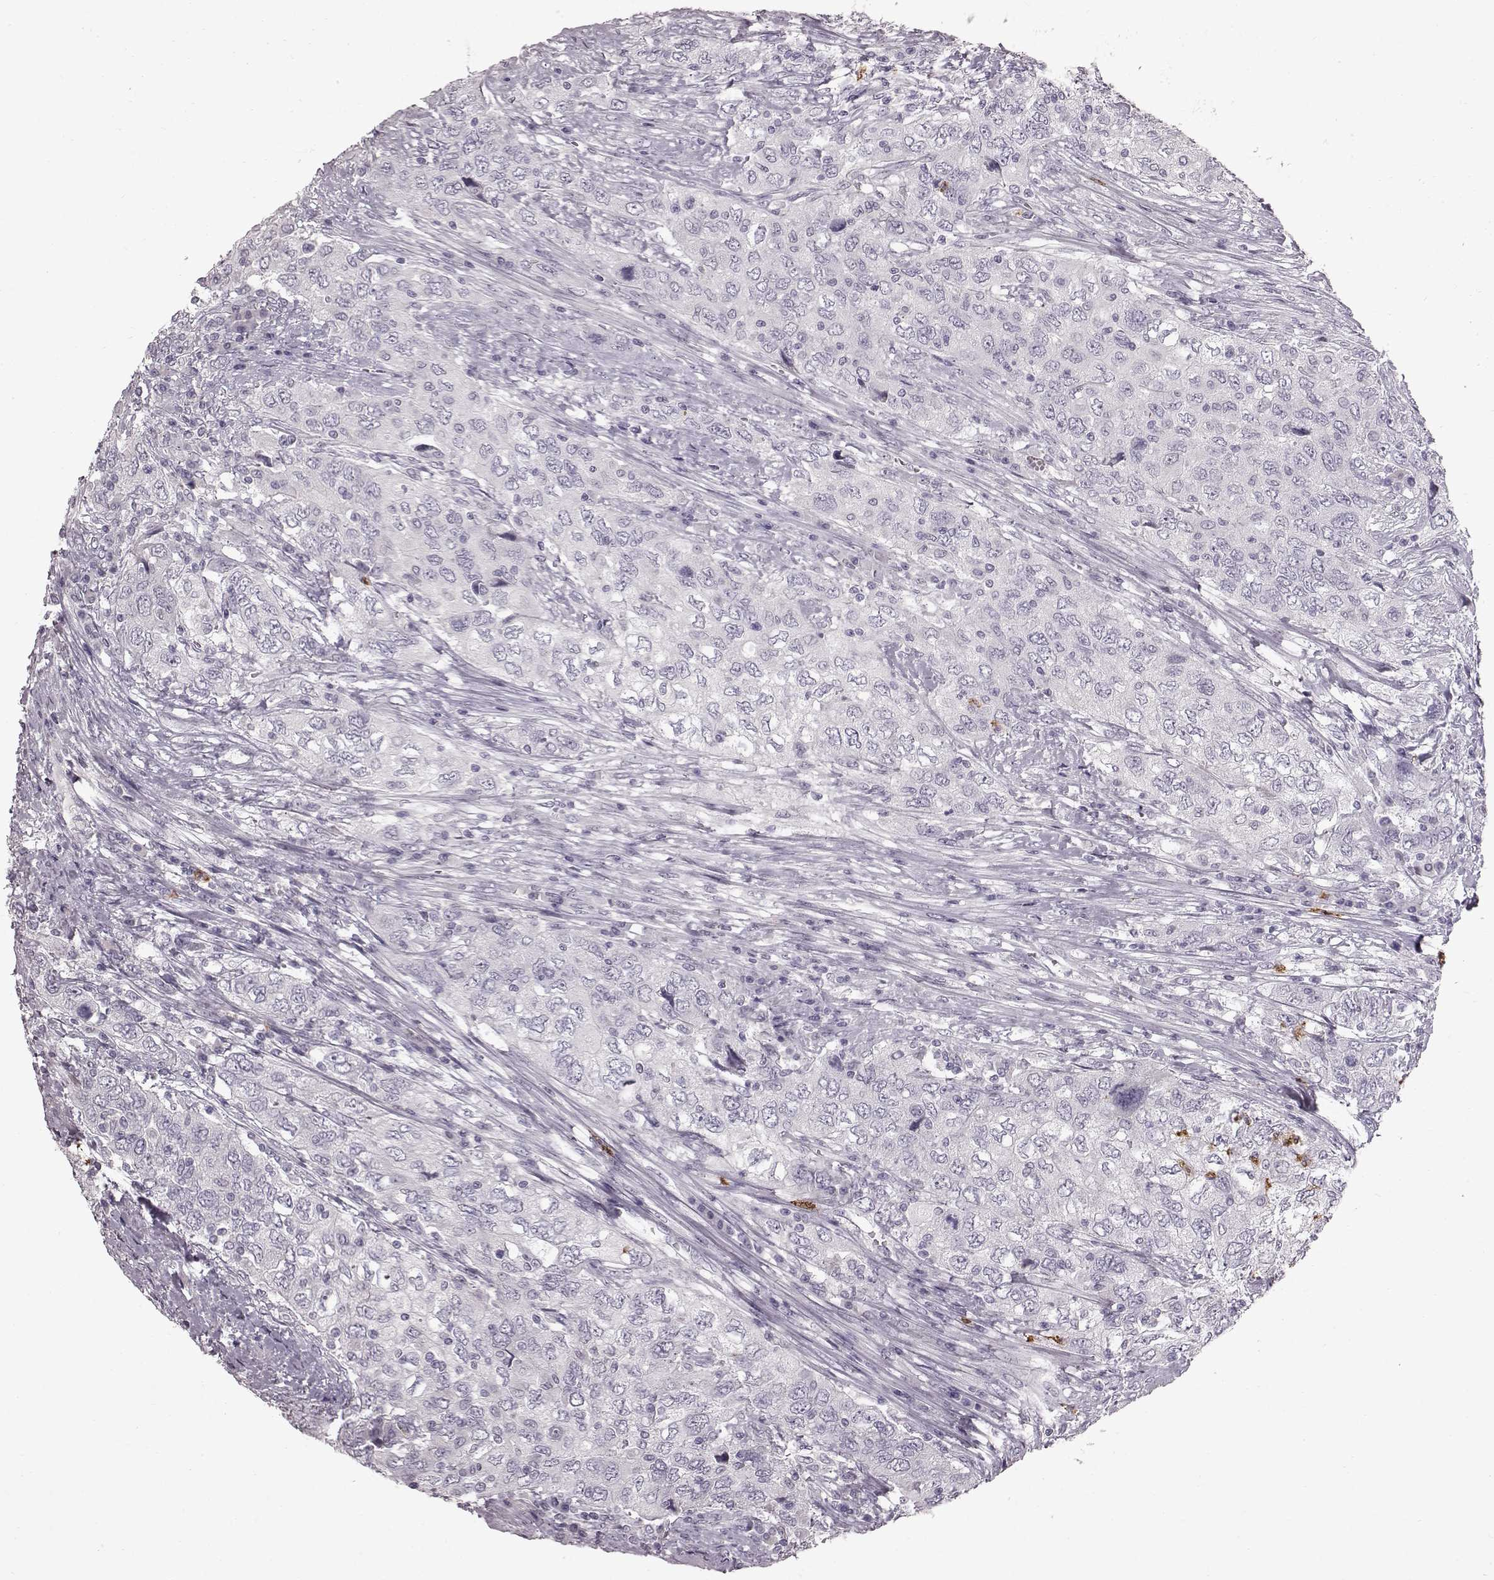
{"staining": {"intensity": "negative", "quantity": "none", "location": "none"}, "tissue": "urothelial cancer", "cell_type": "Tumor cells", "image_type": "cancer", "snomed": [{"axis": "morphology", "description": "Urothelial carcinoma, High grade"}, {"axis": "topography", "description": "Urinary bladder"}], "caption": "DAB immunohistochemical staining of human urothelial carcinoma (high-grade) reveals no significant positivity in tumor cells.", "gene": "FUT4", "patient": {"sex": "male", "age": 76}}